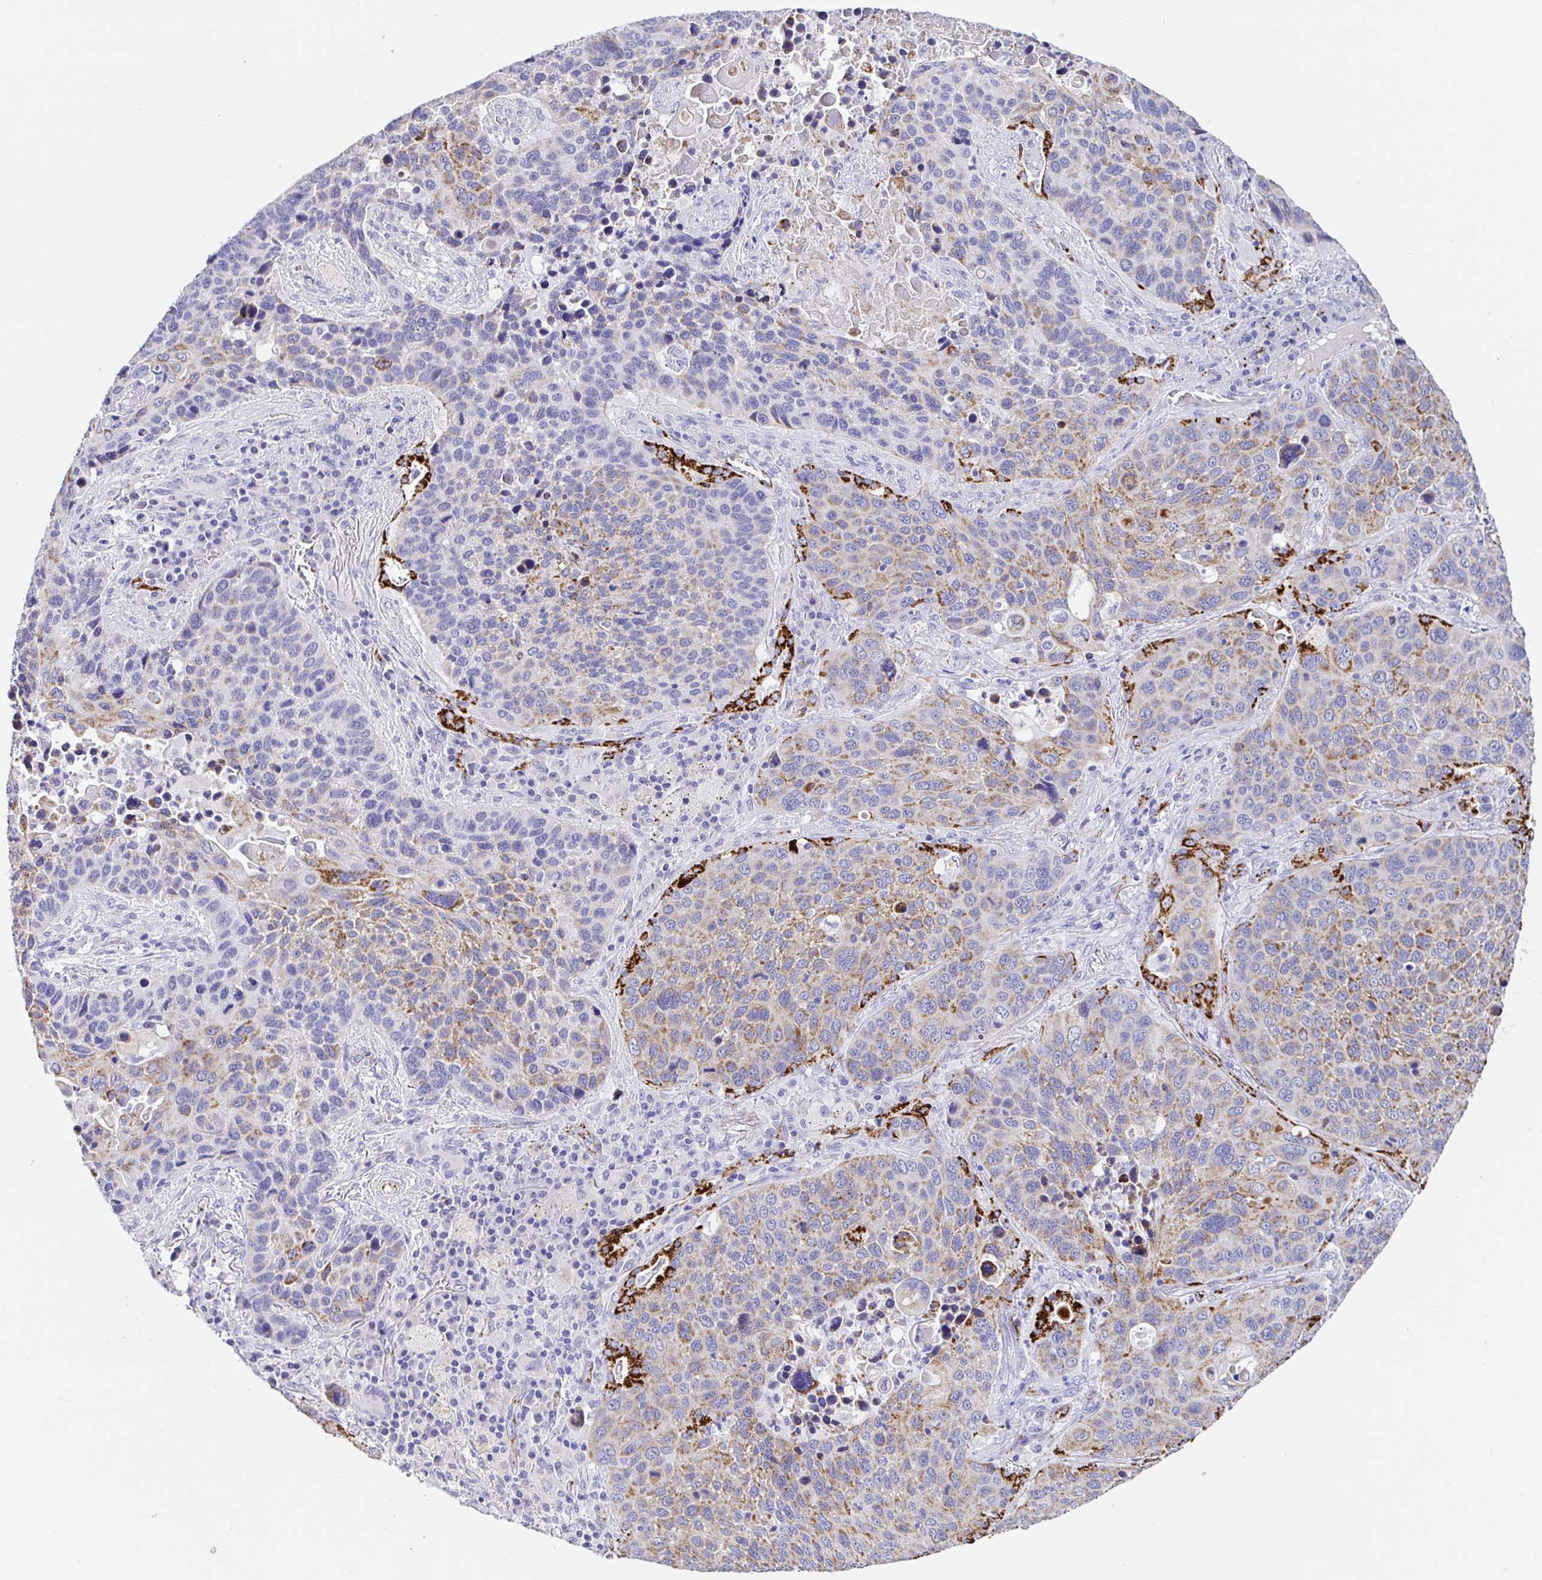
{"staining": {"intensity": "weak", "quantity": "25%-75%", "location": "cytoplasmic/membranous"}, "tissue": "lung cancer", "cell_type": "Tumor cells", "image_type": "cancer", "snomed": [{"axis": "morphology", "description": "Squamous cell carcinoma, NOS"}, {"axis": "topography", "description": "Lung"}], "caption": "Immunohistochemistry (IHC) micrograph of neoplastic tissue: human lung cancer (squamous cell carcinoma) stained using immunohistochemistry displays low levels of weak protein expression localized specifically in the cytoplasmic/membranous of tumor cells, appearing as a cytoplasmic/membranous brown color.", "gene": "MAOA", "patient": {"sex": "male", "age": 68}}